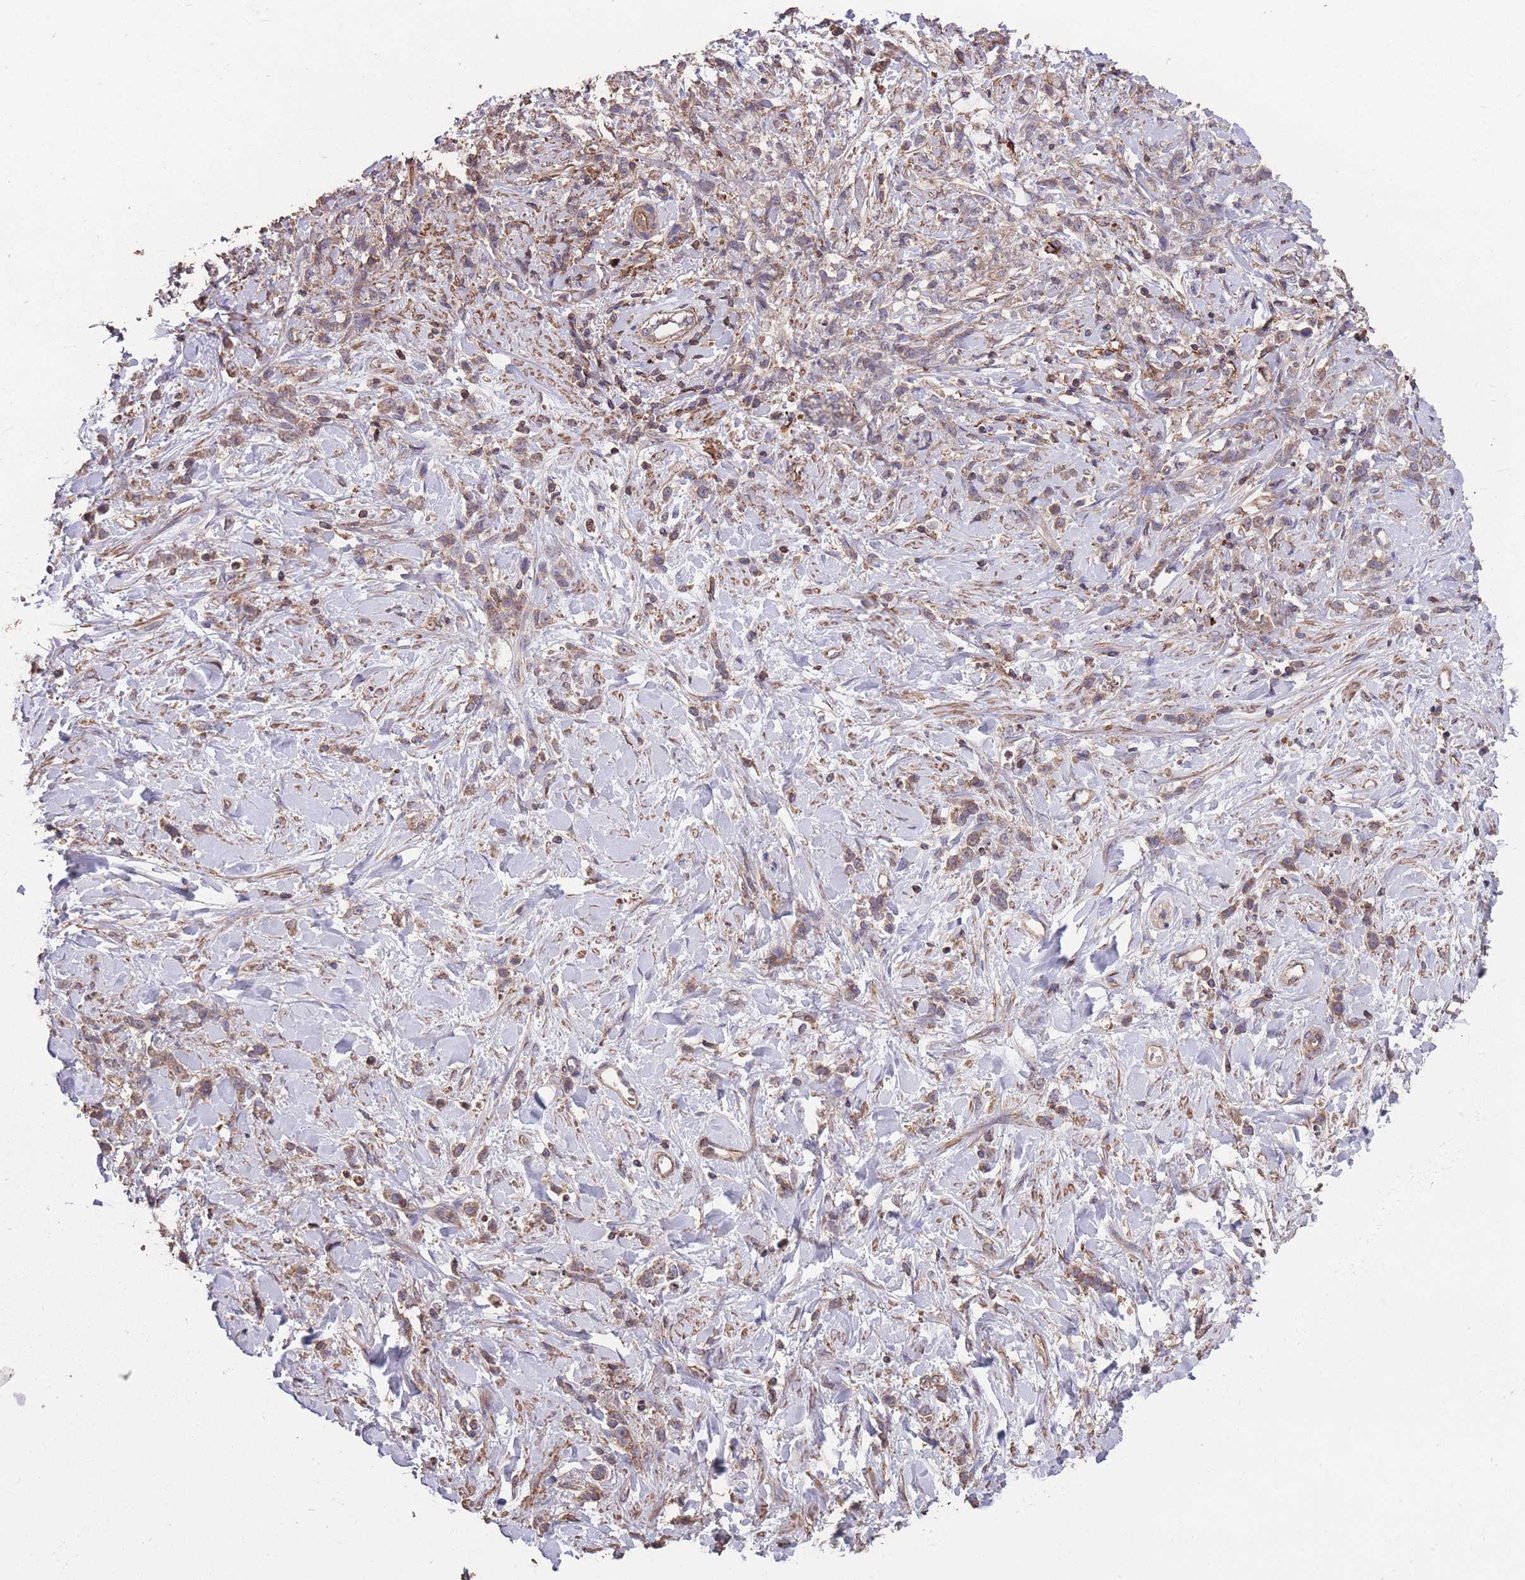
{"staining": {"intensity": "weak", "quantity": "<25%", "location": "cytoplasmic/membranous"}, "tissue": "stomach cancer", "cell_type": "Tumor cells", "image_type": "cancer", "snomed": [{"axis": "morphology", "description": "Adenocarcinoma, NOS"}, {"axis": "topography", "description": "Stomach"}], "caption": "The micrograph displays no staining of tumor cells in adenocarcinoma (stomach).", "gene": "NUDT21", "patient": {"sex": "female", "age": 60}}